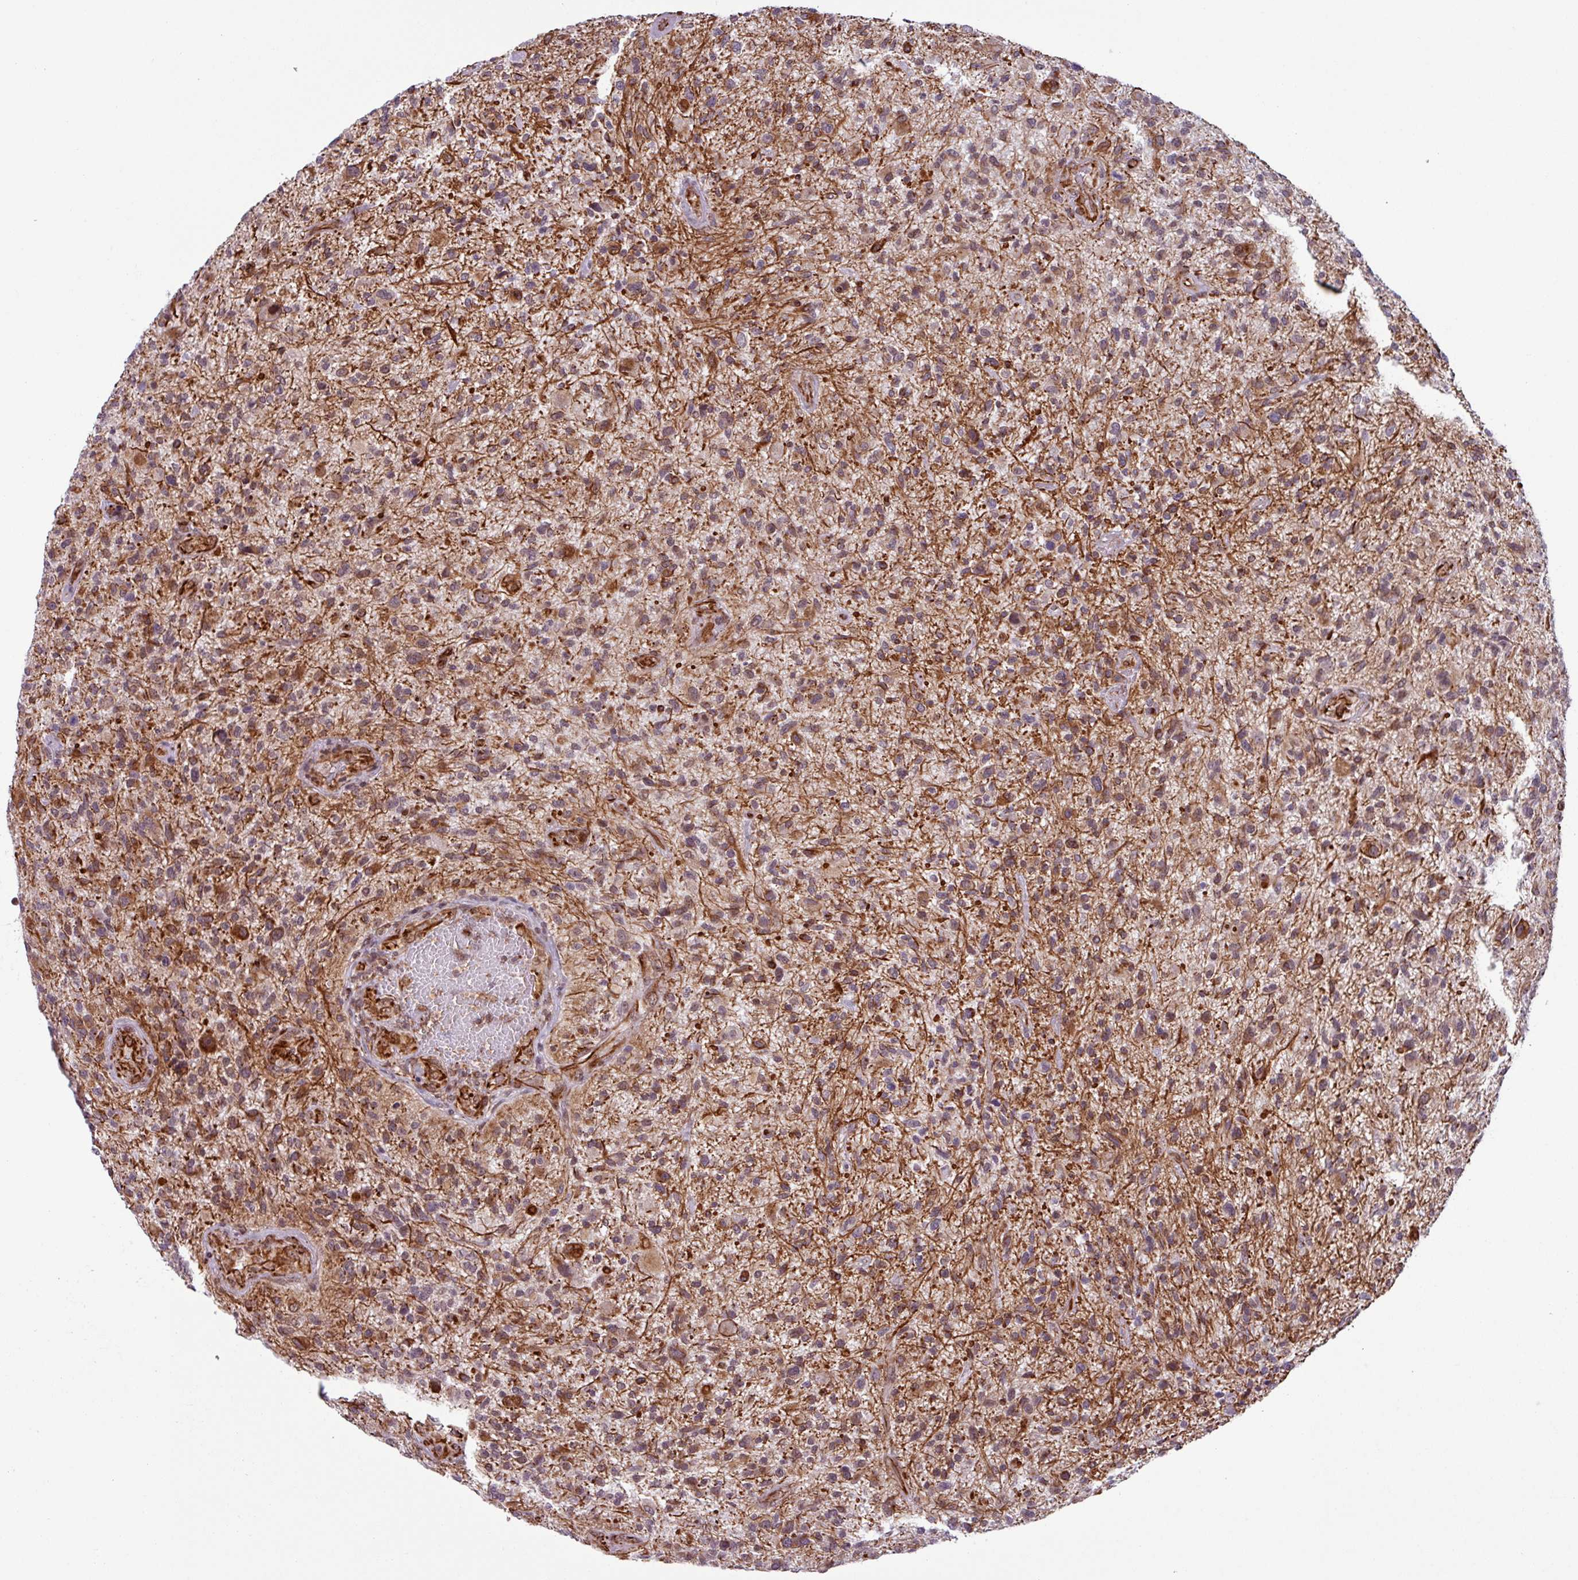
{"staining": {"intensity": "weak", "quantity": "25%-75%", "location": "cytoplasmic/membranous"}, "tissue": "glioma", "cell_type": "Tumor cells", "image_type": "cancer", "snomed": [{"axis": "morphology", "description": "Glioma, malignant, High grade"}, {"axis": "topography", "description": "Brain"}], "caption": "IHC staining of glioma, which reveals low levels of weak cytoplasmic/membranous staining in approximately 25%-75% of tumor cells indicating weak cytoplasmic/membranous protein staining. The staining was performed using DAB (brown) for protein detection and nuclei were counterstained in hematoxylin (blue).", "gene": "CHD3", "patient": {"sex": "male", "age": 47}}